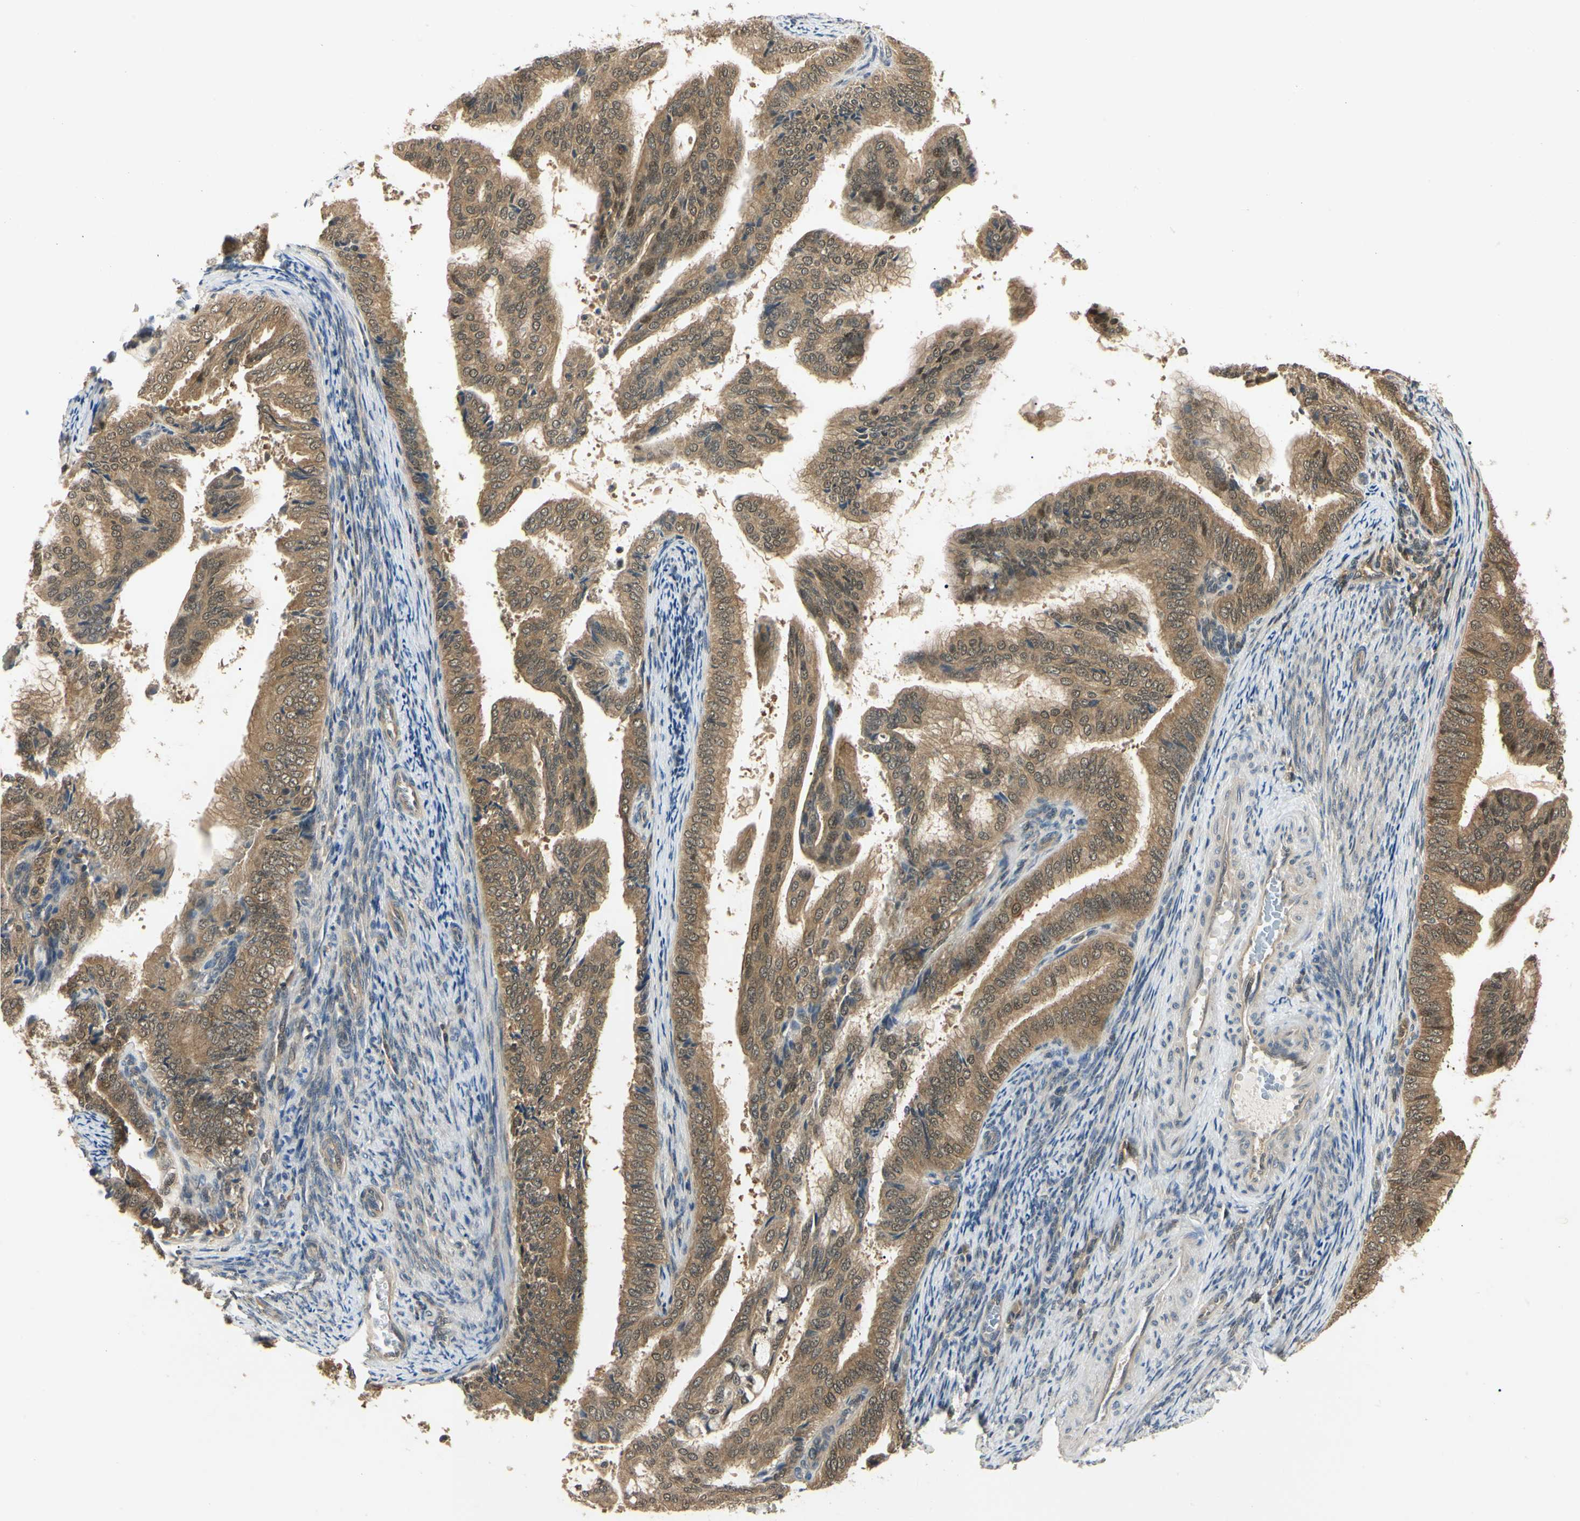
{"staining": {"intensity": "moderate", "quantity": ">75%", "location": "cytoplasmic/membranous,nuclear"}, "tissue": "endometrial cancer", "cell_type": "Tumor cells", "image_type": "cancer", "snomed": [{"axis": "morphology", "description": "Adenocarcinoma, NOS"}, {"axis": "topography", "description": "Endometrium"}], "caption": "A photomicrograph showing moderate cytoplasmic/membranous and nuclear expression in approximately >75% of tumor cells in endometrial adenocarcinoma, as visualized by brown immunohistochemical staining.", "gene": "UBE2Z", "patient": {"sex": "female", "age": 58}}